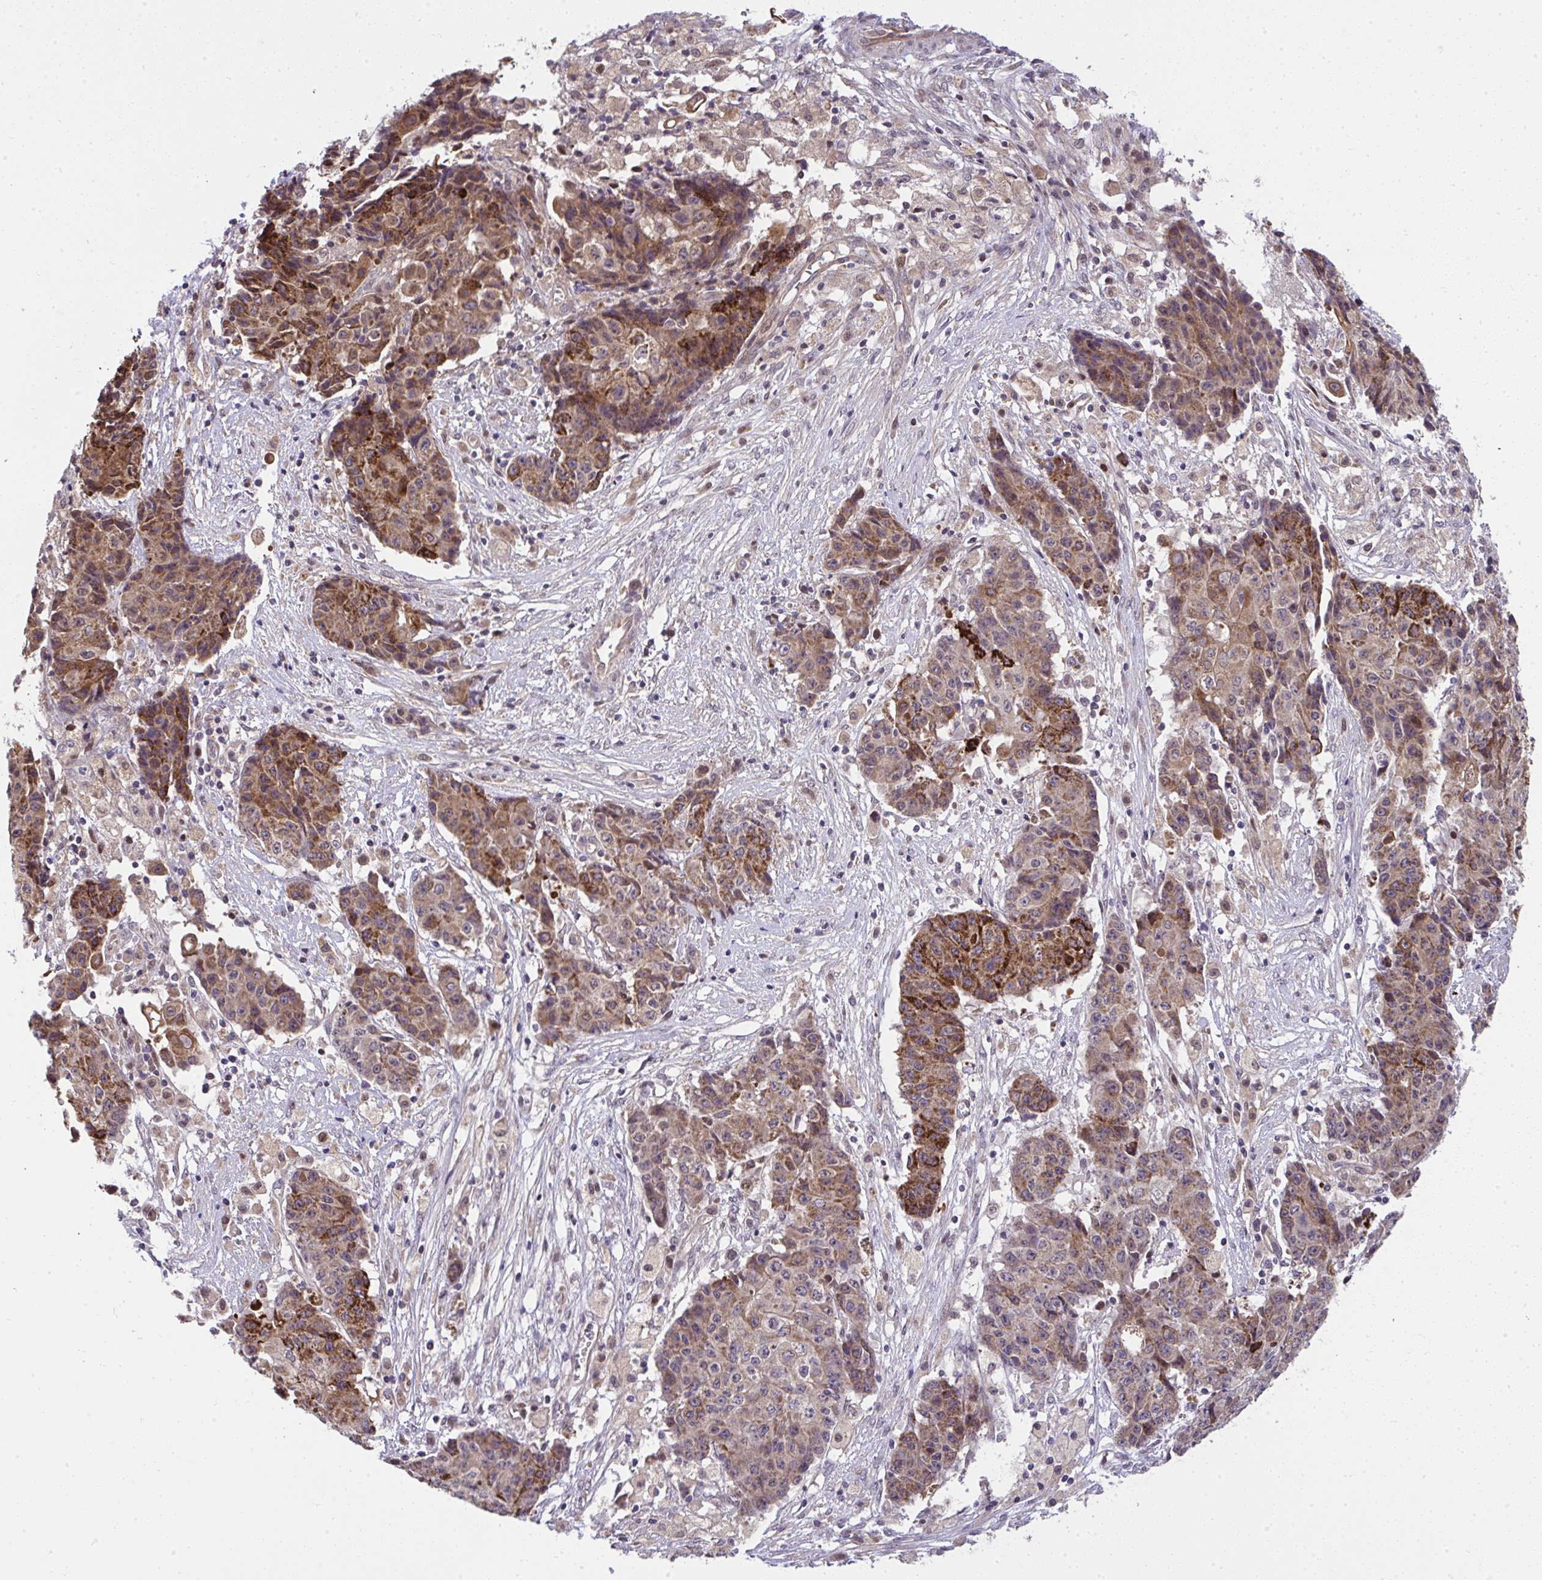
{"staining": {"intensity": "strong", "quantity": ">75%", "location": "cytoplasmic/membranous"}, "tissue": "ovarian cancer", "cell_type": "Tumor cells", "image_type": "cancer", "snomed": [{"axis": "morphology", "description": "Carcinoma, endometroid"}, {"axis": "topography", "description": "Ovary"}], "caption": "Immunohistochemical staining of human ovarian cancer demonstrates high levels of strong cytoplasmic/membranous positivity in about >75% of tumor cells. The staining was performed using DAB (3,3'-diaminobenzidine), with brown indicating positive protein expression. Nuclei are stained blue with hematoxylin.", "gene": "RDH14", "patient": {"sex": "female", "age": 42}}